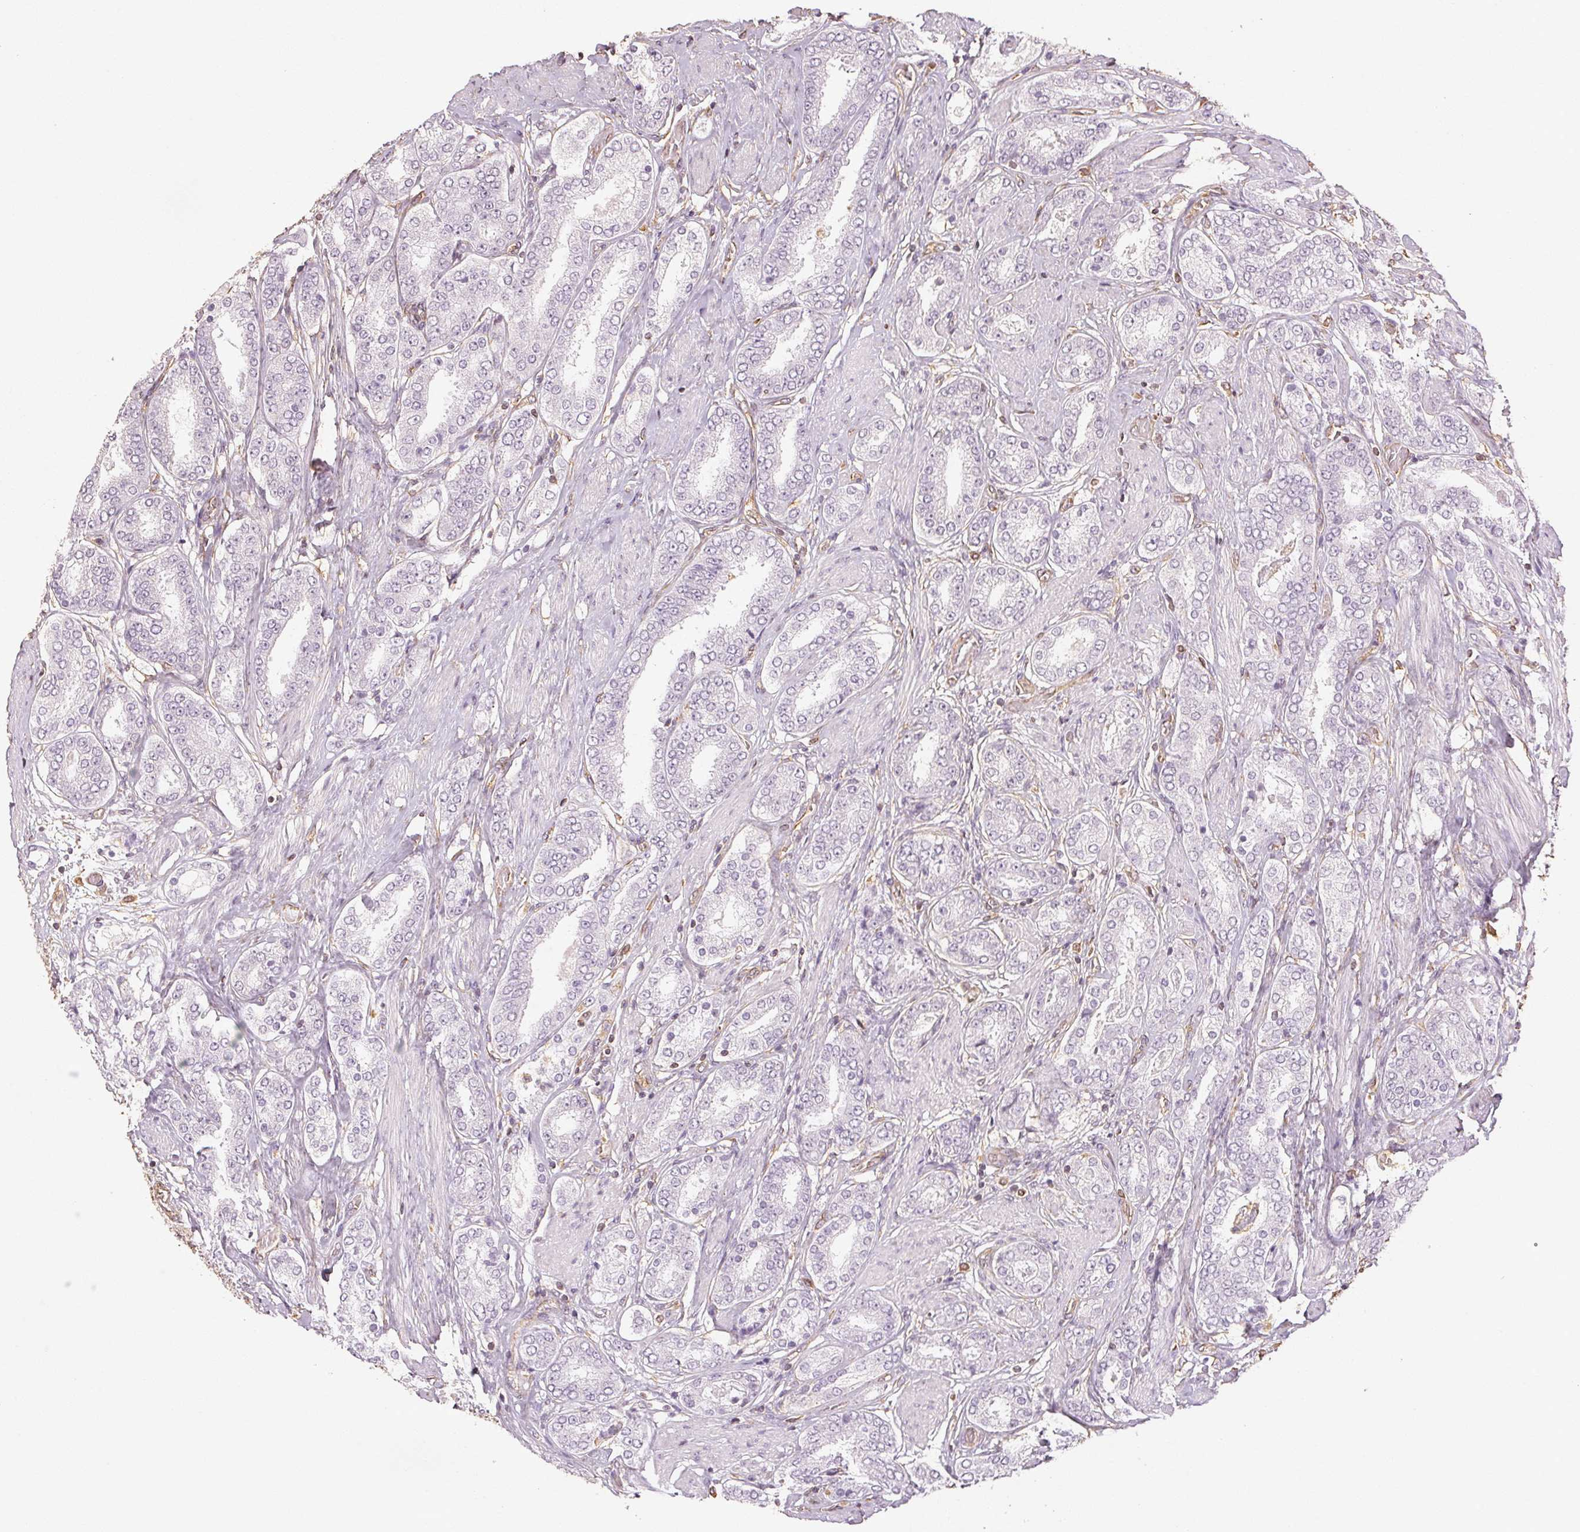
{"staining": {"intensity": "negative", "quantity": "none", "location": "none"}, "tissue": "prostate cancer", "cell_type": "Tumor cells", "image_type": "cancer", "snomed": [{"axis": "morphology", "description": "Adenocarcinoma, High grade"}, {"axis": "topography", "description": "Prostate"}], "caption": "There is no significant expression in tumor cells of adenocarcinoma (high-grade) (prostate).", "gene": "COL7A1", "patient": {"sex": "male", "age": 63}}